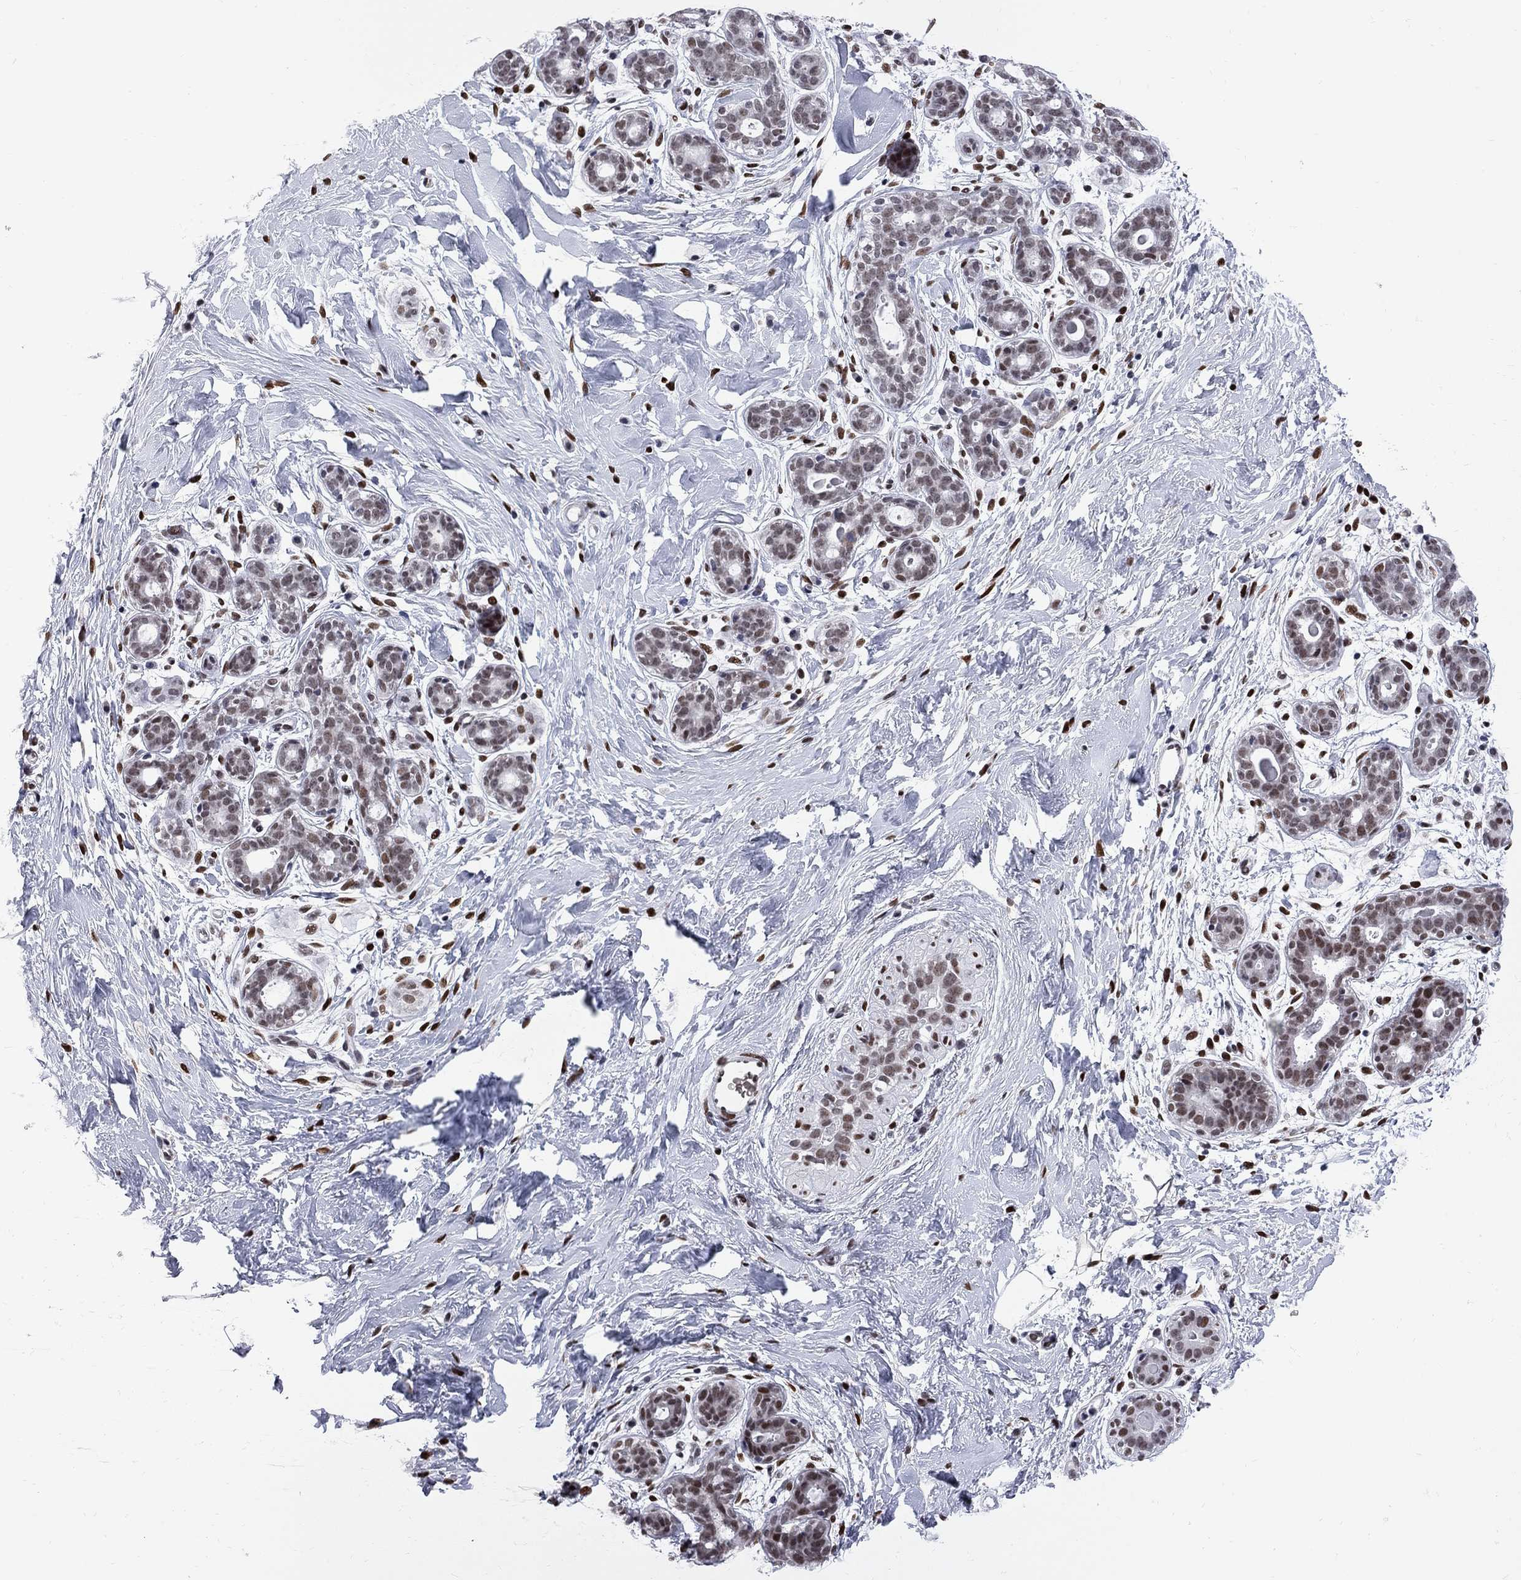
{"staining": {"intensity": "moderate", "quantity": "25%-75%", "location": "nuclear"}, "tissue": "breast", "cell_type": "Adipocytes", "image_type": "normal", "snomed": [{"axis": "morphology", "description": "Normal tissue, NOS"}, {"axis": "topography", "description": "Breast"}], "caption": "Approximately 25%-75% of adipocytes in unremarkable human breast show moderate nuclear protein staining as visualized by brown immunohistochemical staining.", "gene": "ZBTB47", "patient": {"sex": "female", "age": 43}}